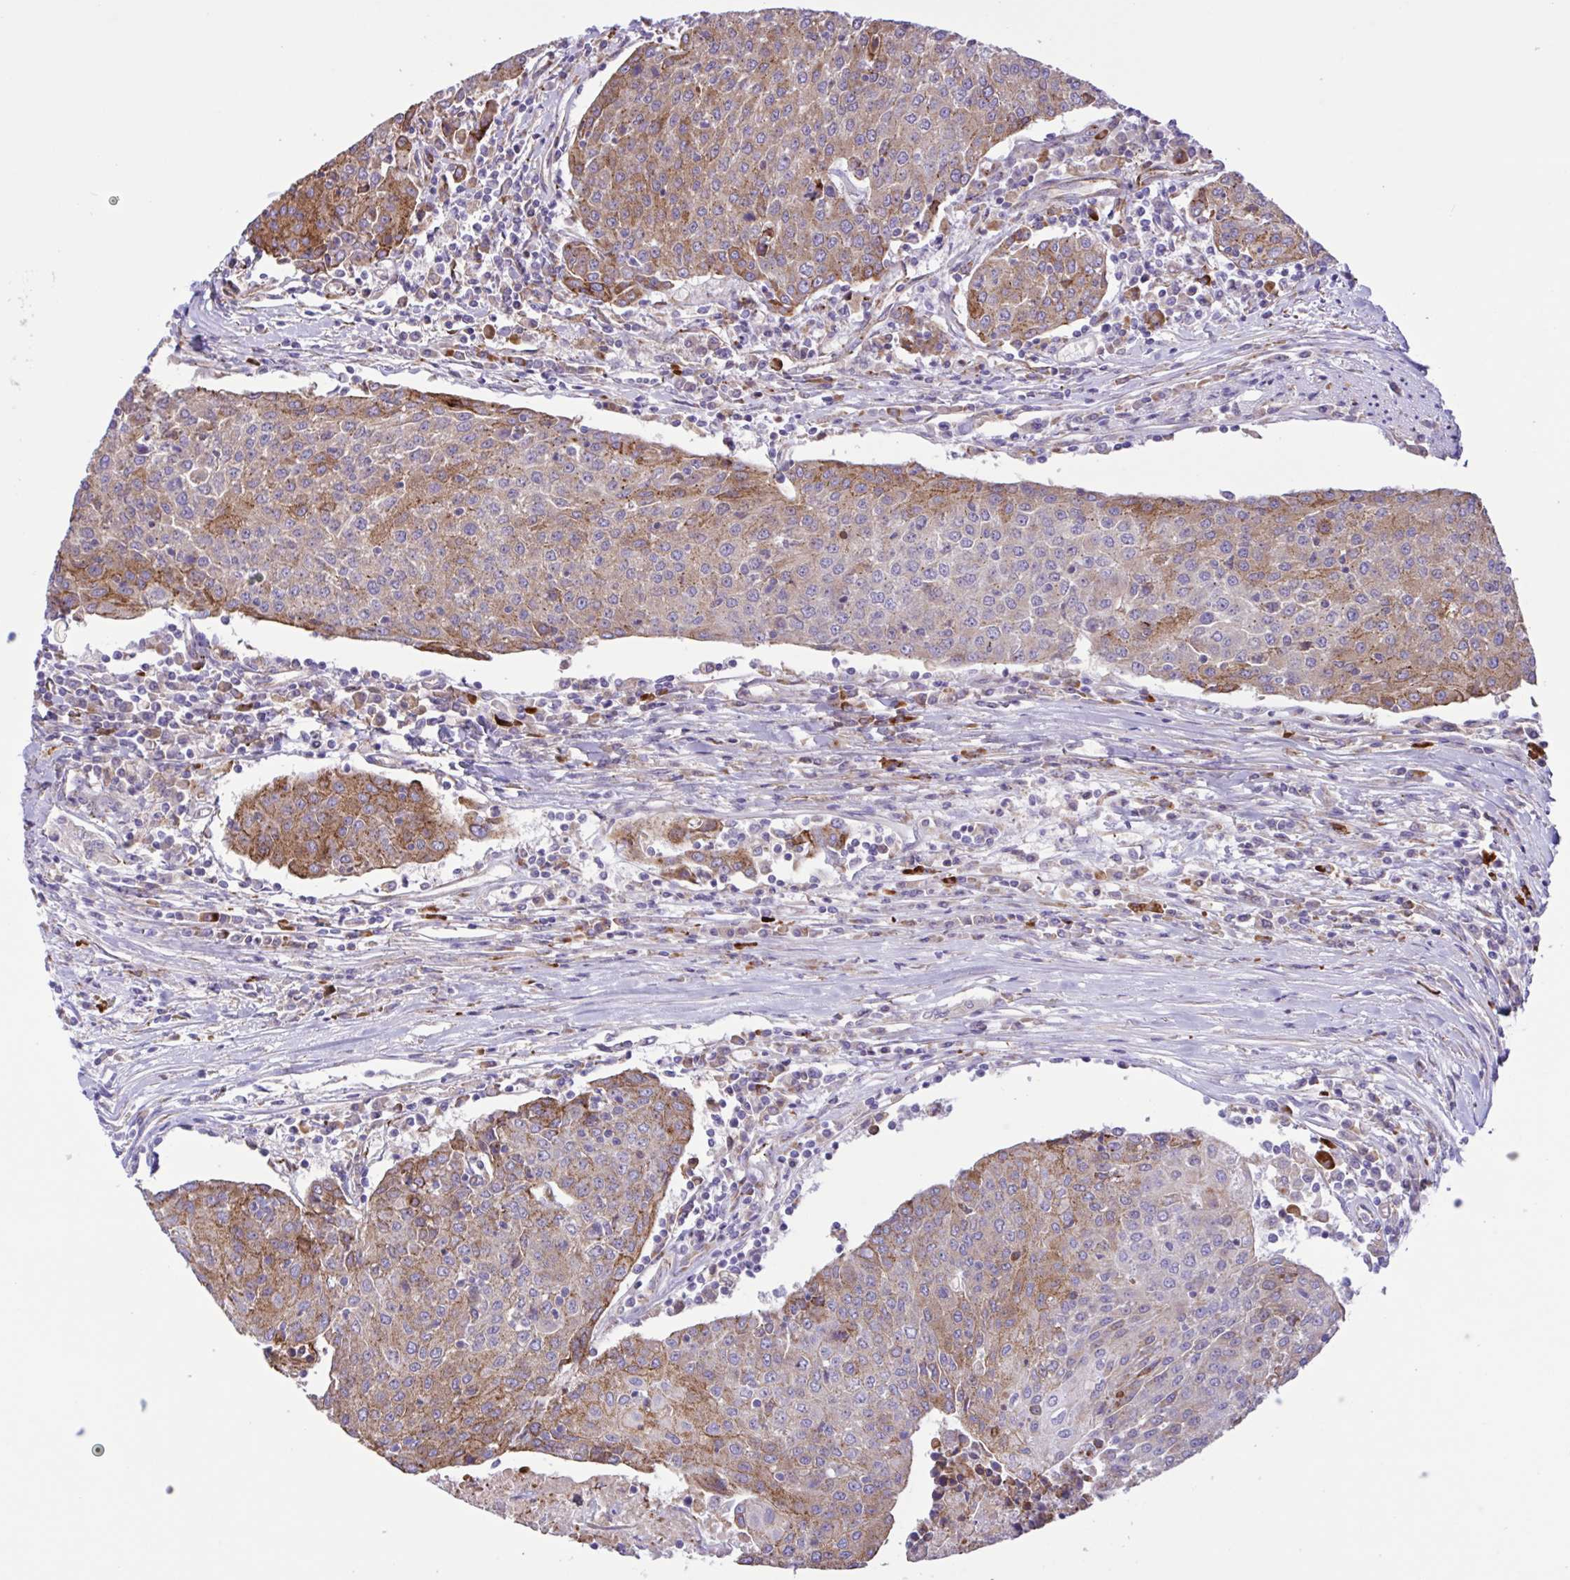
{"staining": {"intensity": "moderate", "quantity": ">75%", "location": "cytoplasmic/membranous"}, "tissue": "urothelial cancer", "cell_type": "Tumor cells", "image_type": "cancer", "snomed": [{"axis": "morphology", "description": "Urothelial carcinoma, High grade"}, {"axis": "topography", "description": "Urinary bladder"}], "caption": "Moderate cytoplasmic/membranous protein staining is seen in about >75% of tumor cells in urothelial cancer. The protein is stained brown, and the nuclei are stained in blue (DAB (3,3'-diaminobenzidine) IHC with brightfield microscopy, high magnification).", "gene": "DSC3", "patient": {"sex": "female", "age": 85}}